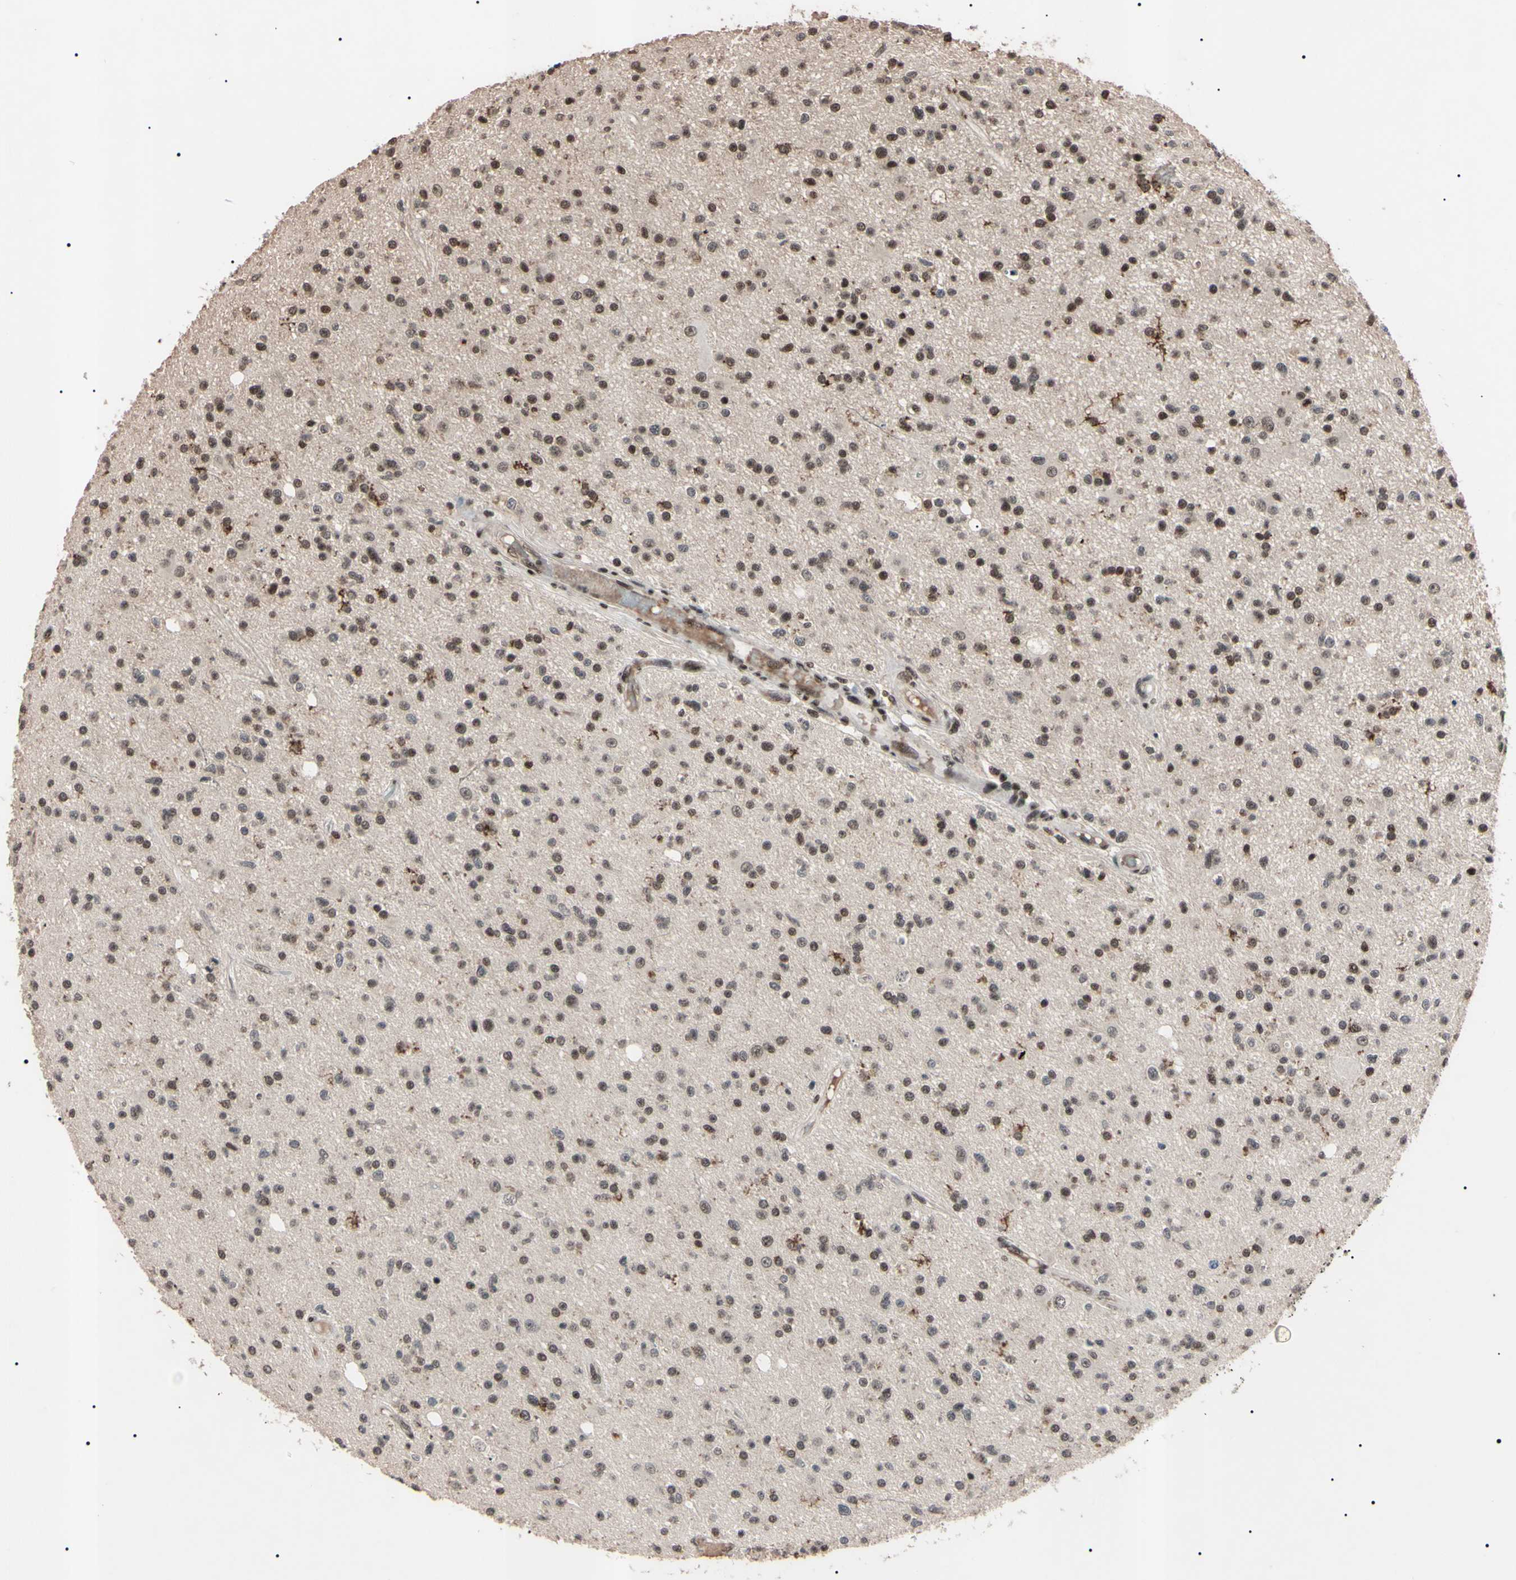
{"staining": {"intensity": "moderate", "quantity": ">75%", "location": "nuclear"}, "tissue": "glioma", "cell_type": "Tumor cells", "image_type": "cancer", "snomed": [{"axis": "morphology", "description": "Glioma, malignant, High grade"}, {"axis": "topography", "description": "Brain"}], "caption": "Protein staining by IHC exhibits moderate nuclear staining in about >75% of tumor cells in high-grade glioma (malignant). (IHC, brightfield microscopy, high magnification).", "gene": "YY1", "patient": {"sex": "male", "age": 33}}